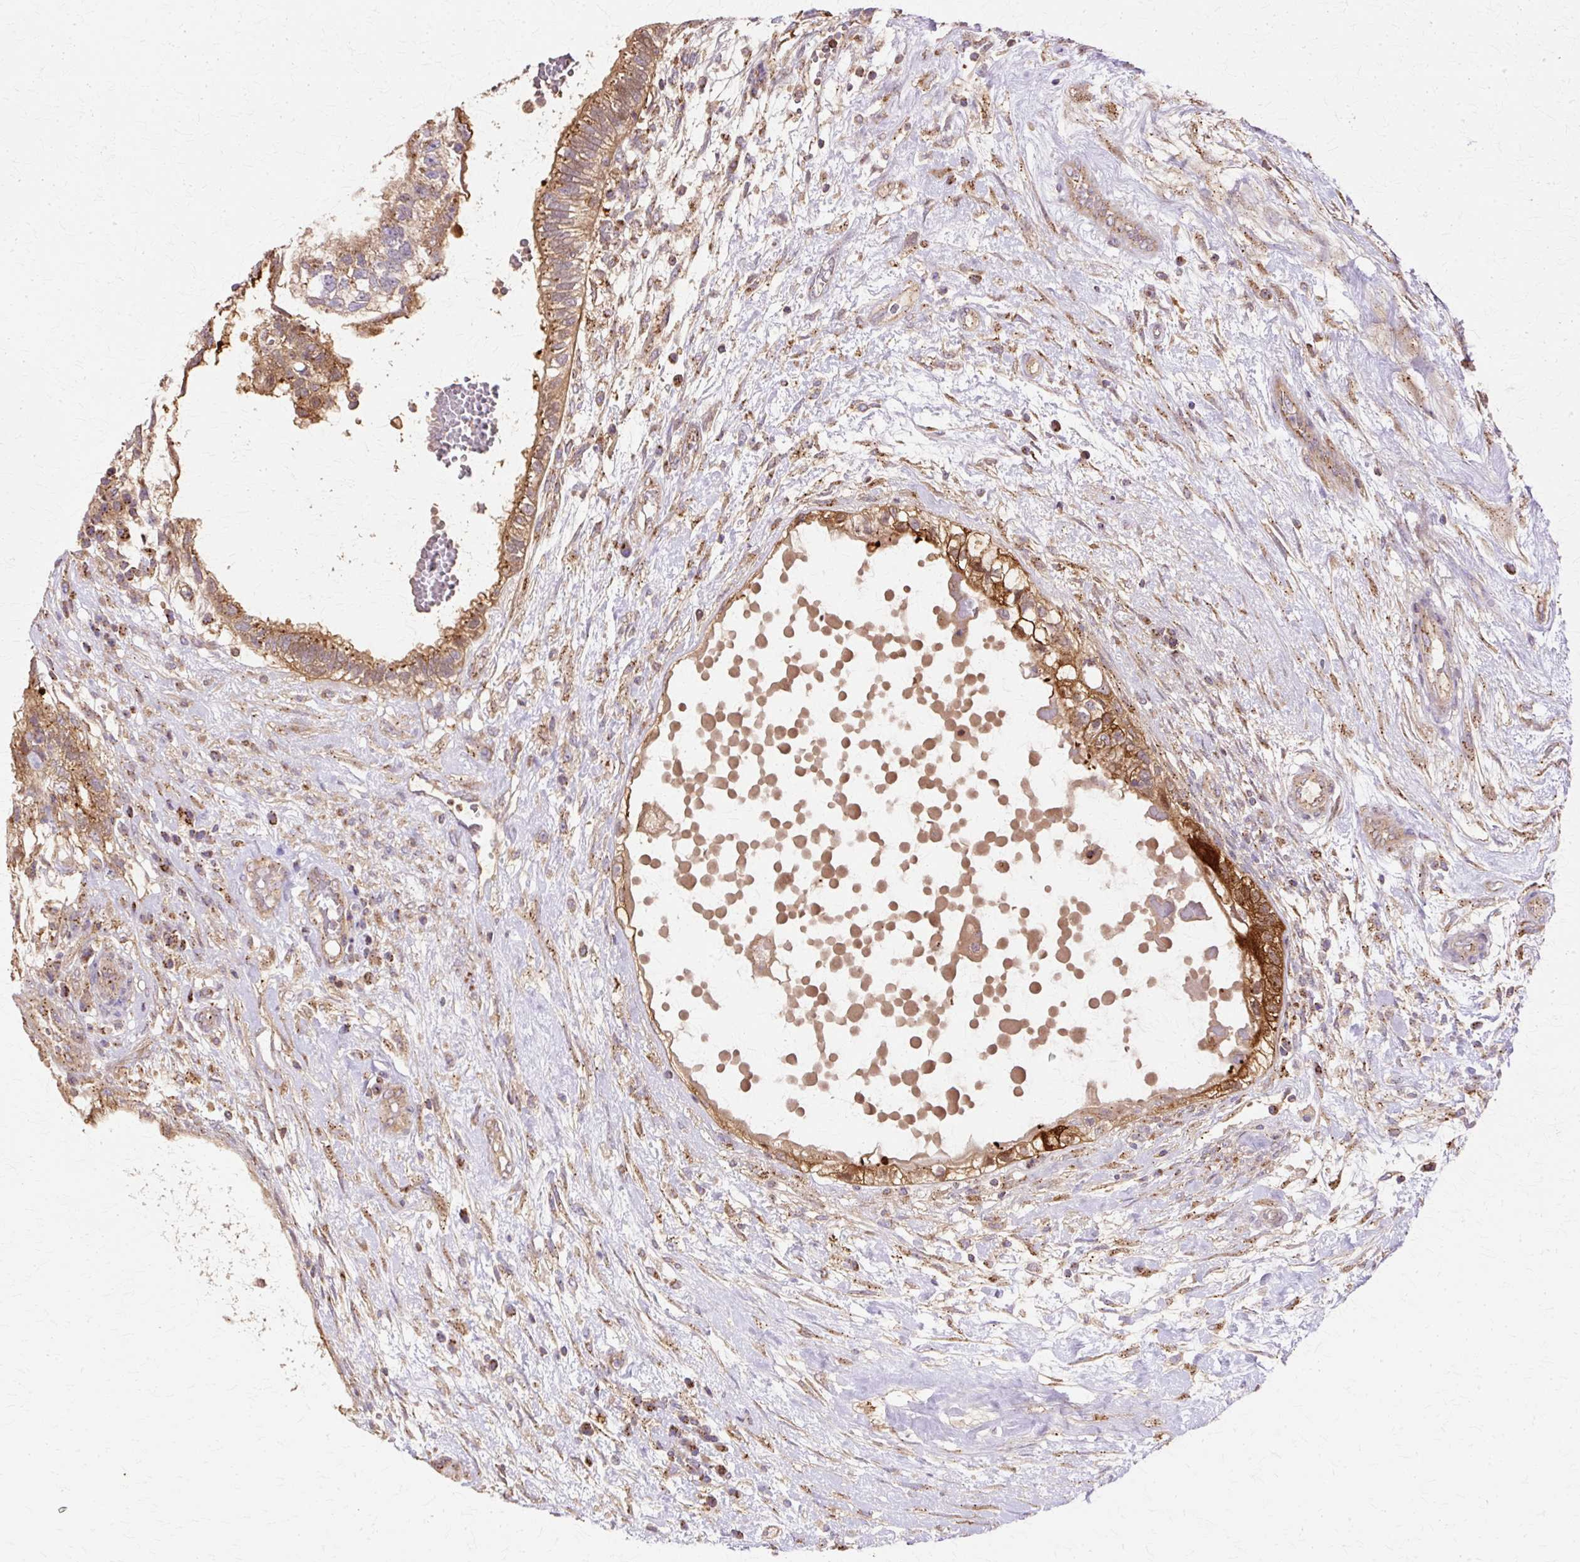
{"staining": {"intensity": "moderate", "quantity": ">75%", "location": "cytoplasmic/membranous"}, "tissue": "testis cancer", "cell_type": "Tumor cells", "image_type": "cancer", "snomed": [{"axis": "morphology", "description": "Normal tissue, NOS"}, {"axis": "morphology", "description": "Carcinoma, Embryonal, NOS"}, {"axis": "topography", "description": "Testis"}], "caption": "Brown immunohistochemical staining in embryonal carcinoma (testis) demonstrates moderate cytoplasmic/membranous staining in about >75% of tumor cells.", "gene": "COPB1", "patient": {"sex": "male", "age": 32}}